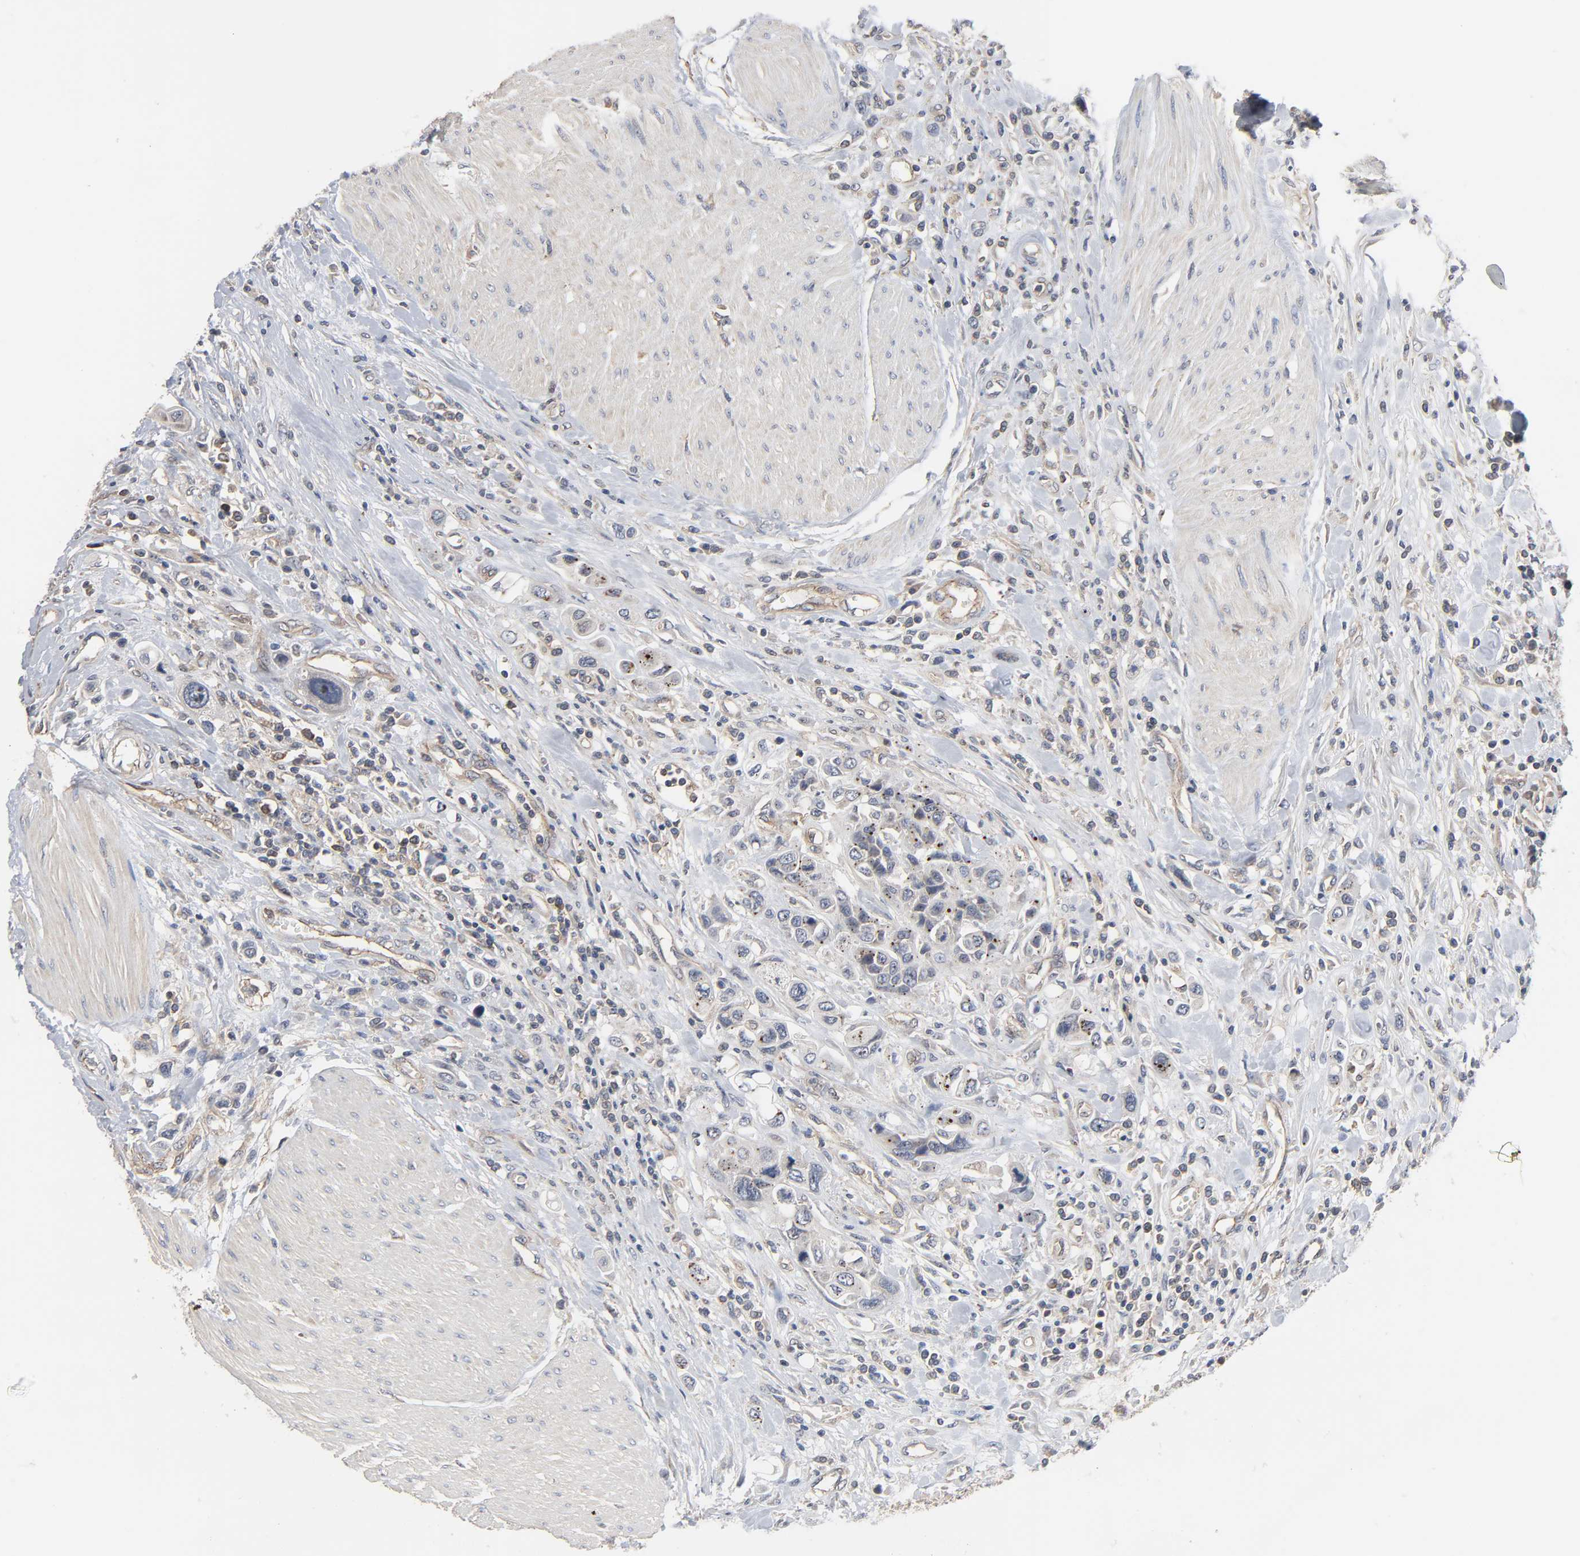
{"staining": {"intensity": "moderate", "quantity": "25%-75%", "location": "cytoplasmic/membranous"}, "tissue": "urothelial cancer", "cell_type": "Tumor cells", "image_type": "cancer", "snomed": [{"axis": "morphology", "description": "Urothelial carcinoma, High grade"}, {"axis": "topography", "description": "Urinary bladder"}], "caption": "Protein staining by immunohistochemistry reveals moderate cytoplasmic/membranous positivity in approximately 25%-75% of tumor cells in high-grade urothelial carcinoma.", "gene": "DDX10", "patient": {"sex": "male", "age": 50}}